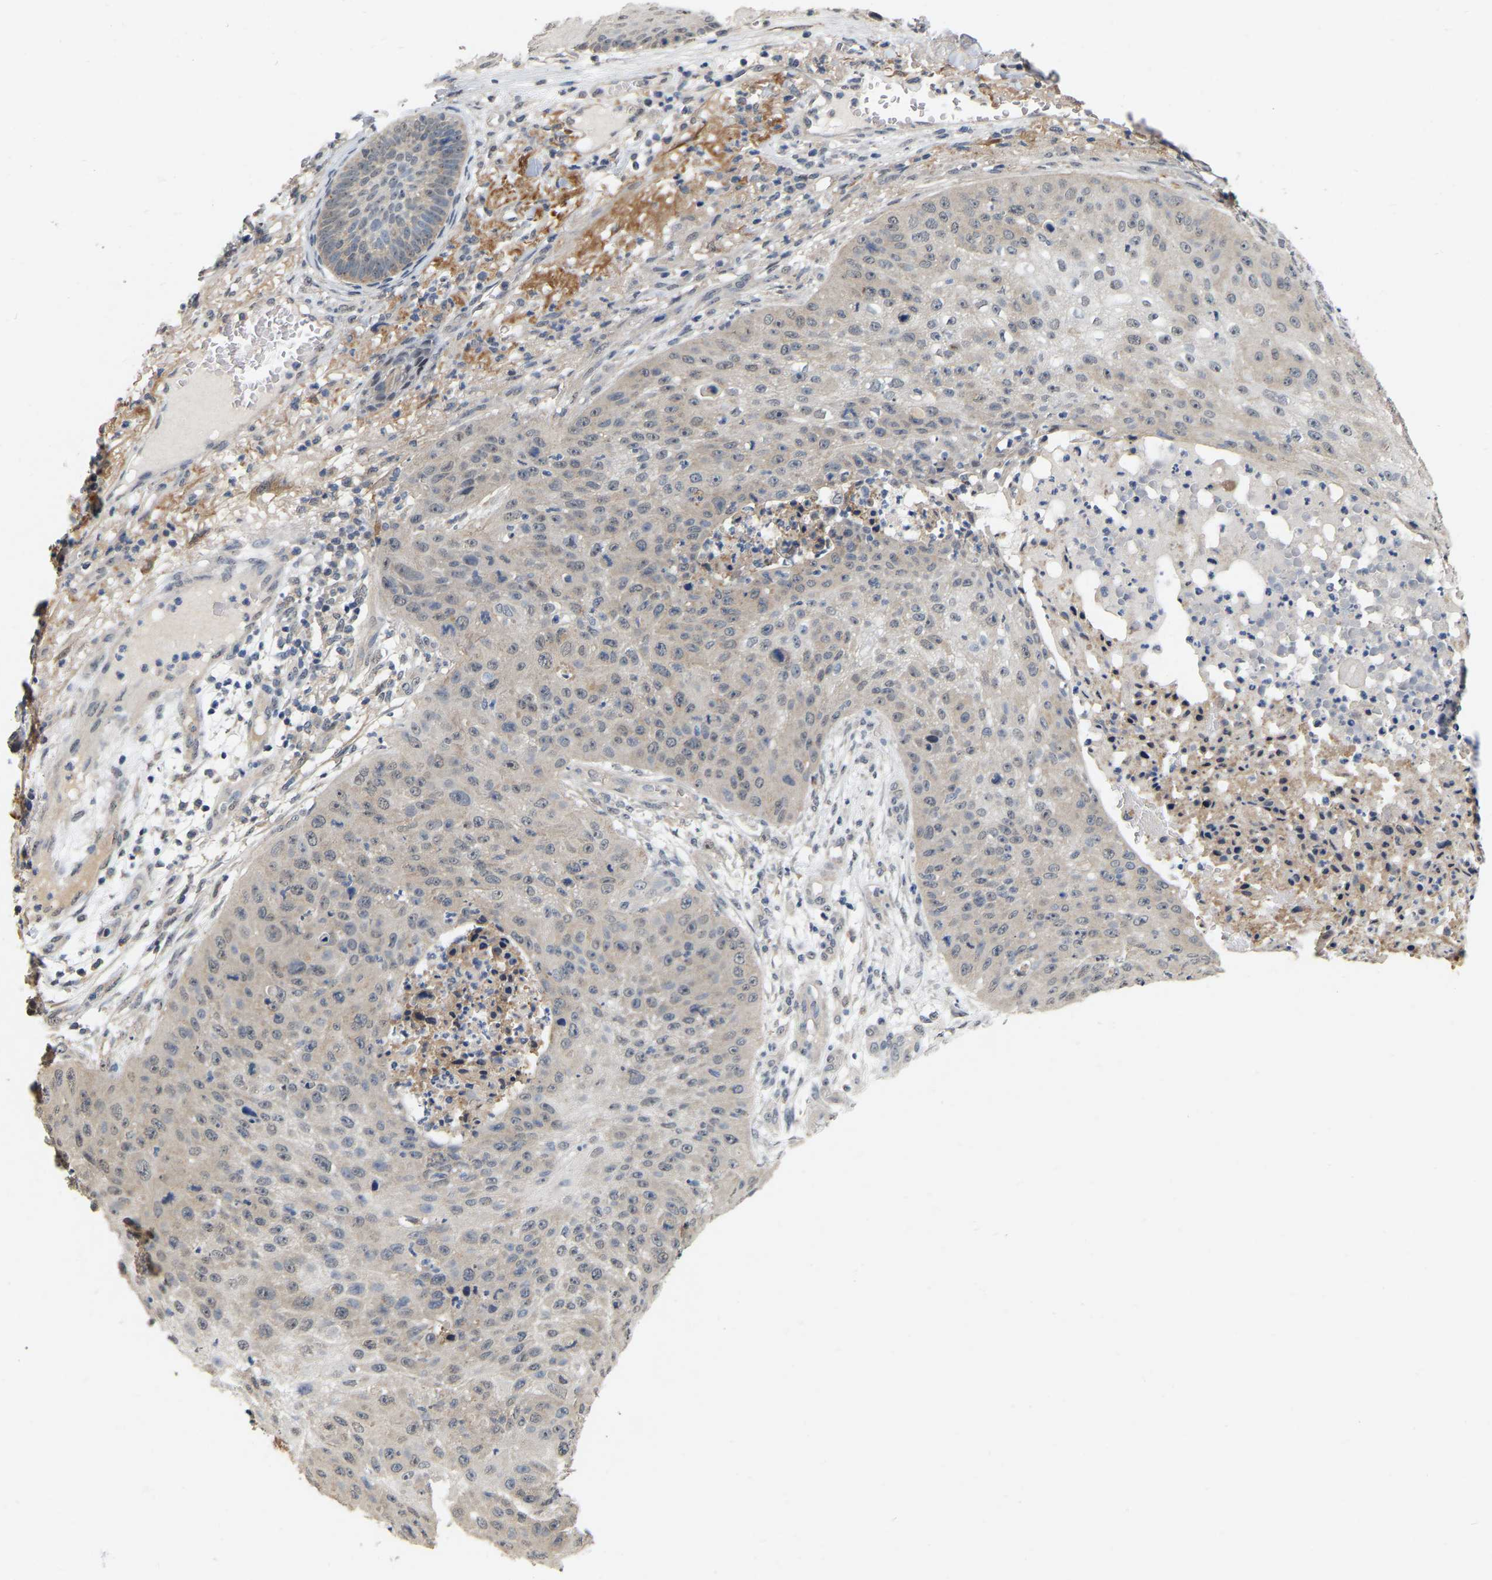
{"staining": {"intensity": "weak", "quantity": "<25%", "location": "cytoplasmic/membranous,nuclear"}, "tissue": "skin cancer", "cell_type": "Tumor cells", "image_type": "cancer", "snomed": [{"axis": "morphology", "description": "Squamous cell carcinoma, NOS"}, {"axis": "topography", "description": "Skin"}], "caption": "Skin squamous cell carcinoma stained for a protein using IHC demonstrates no staining tumor cells.", "gene": "RUVBL1", "patient": {"sex": "female", "age": 80}}